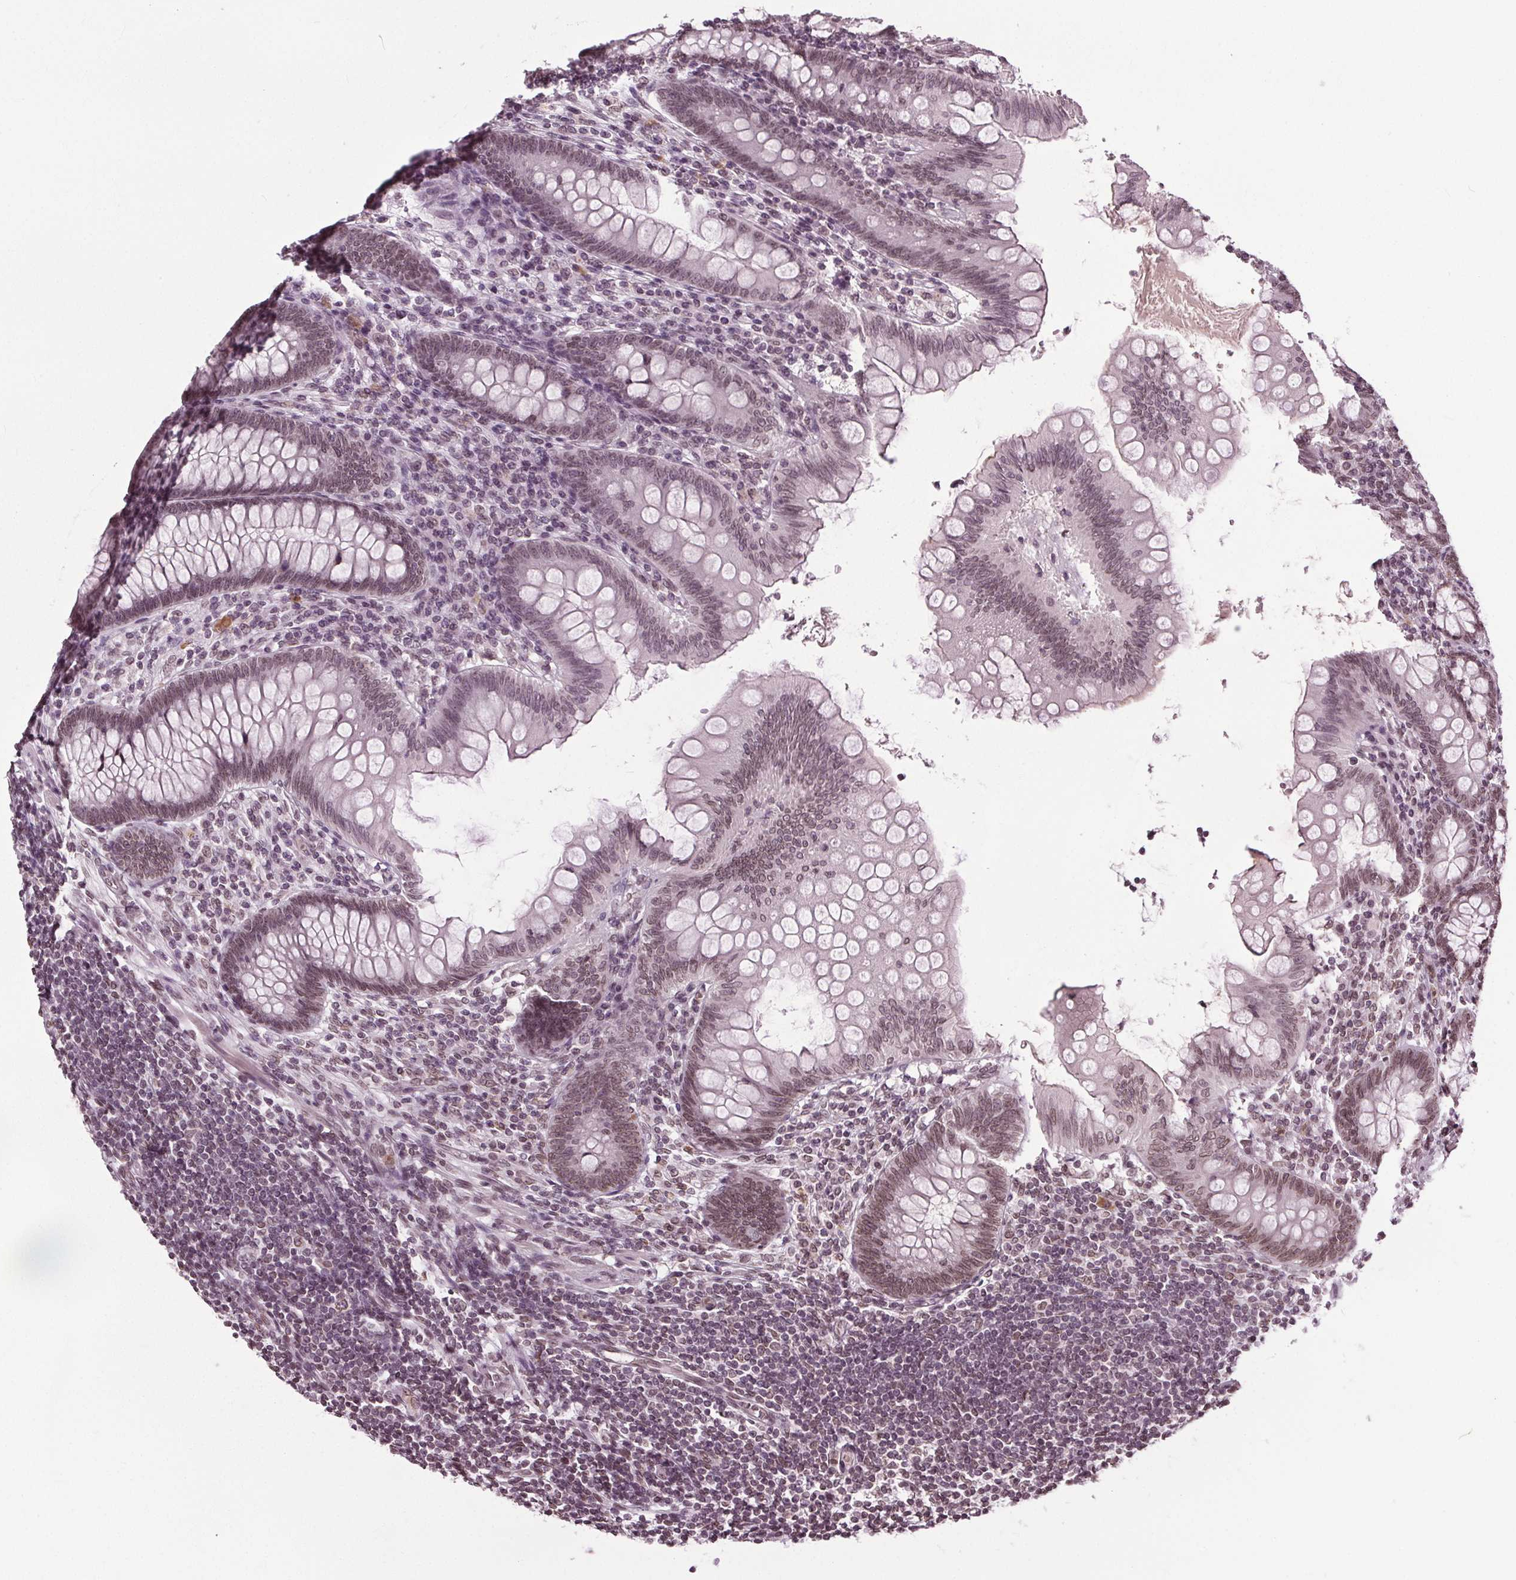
{"staining": {"intensity": "moderate", "quantity": "25%-75%", "location": "cytoplasmic/membranous,nuclear"}, "tissue": "appendix", "cell_type": "Glandular cells", "image_type": "normal", "snomed": [{"axis": "morphology", "description": "Normal tissue, NOS"}, {"axis": "topography", "description": "Appendix"}], "caption": "This is a histology image of immunohistochemistry staining of benign appendix, which shows moderate expression in the cytoplasmic/membranous,nuclear of glandular cells.", "gene": "TTC39C", "patient": {"sex": "female", "age": 57}}